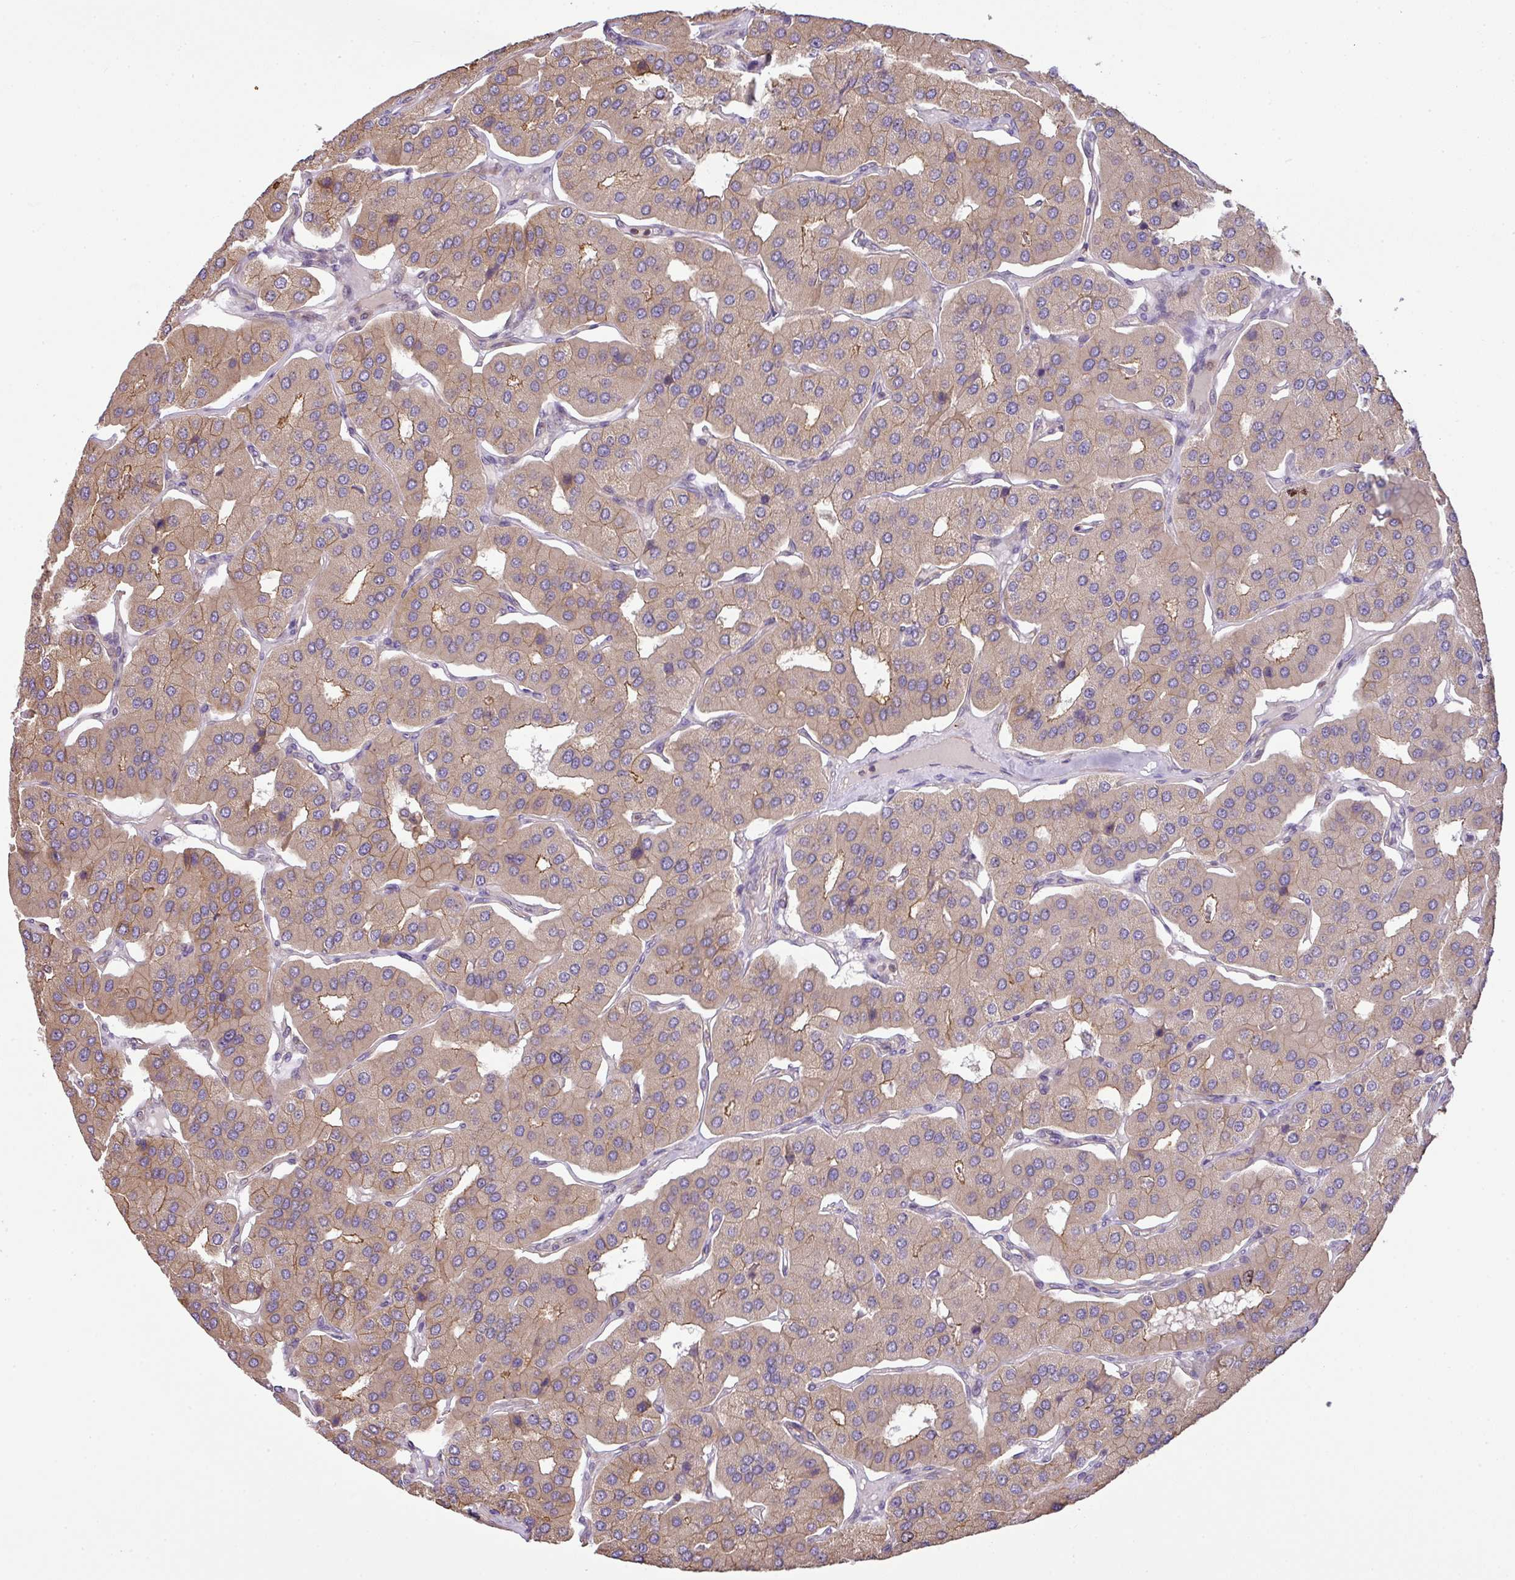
{"staining": {"intensity": "weak", "quantity": ">75%", "location": "cytoplasmic/membranous"}, "tissue": "parathyroid gland", "cell_type": "Glandular cells", "image_type": "normal", "snomed": [{"axis": "morphology", "description": "Normal tissue, NOS"}, {"axis": "morphology", "description": "Adenoma, NOS"}, {"axis": "topography", "description": "Parathyroid gland"}], "caption": "Immunohistochemistry (IHC) histopathology image of normal parathyroid gland: human parathyroid gland stained using immunohistochemistry (IHC) reveals low levels of weak protein expression localized specifically in the cytoplasmic/membranous of glandular cells, appearing as a cytoplasmic/membranous brown color.", "gene": "VENTX", "patient": {"sex": "female", "age": 86}}